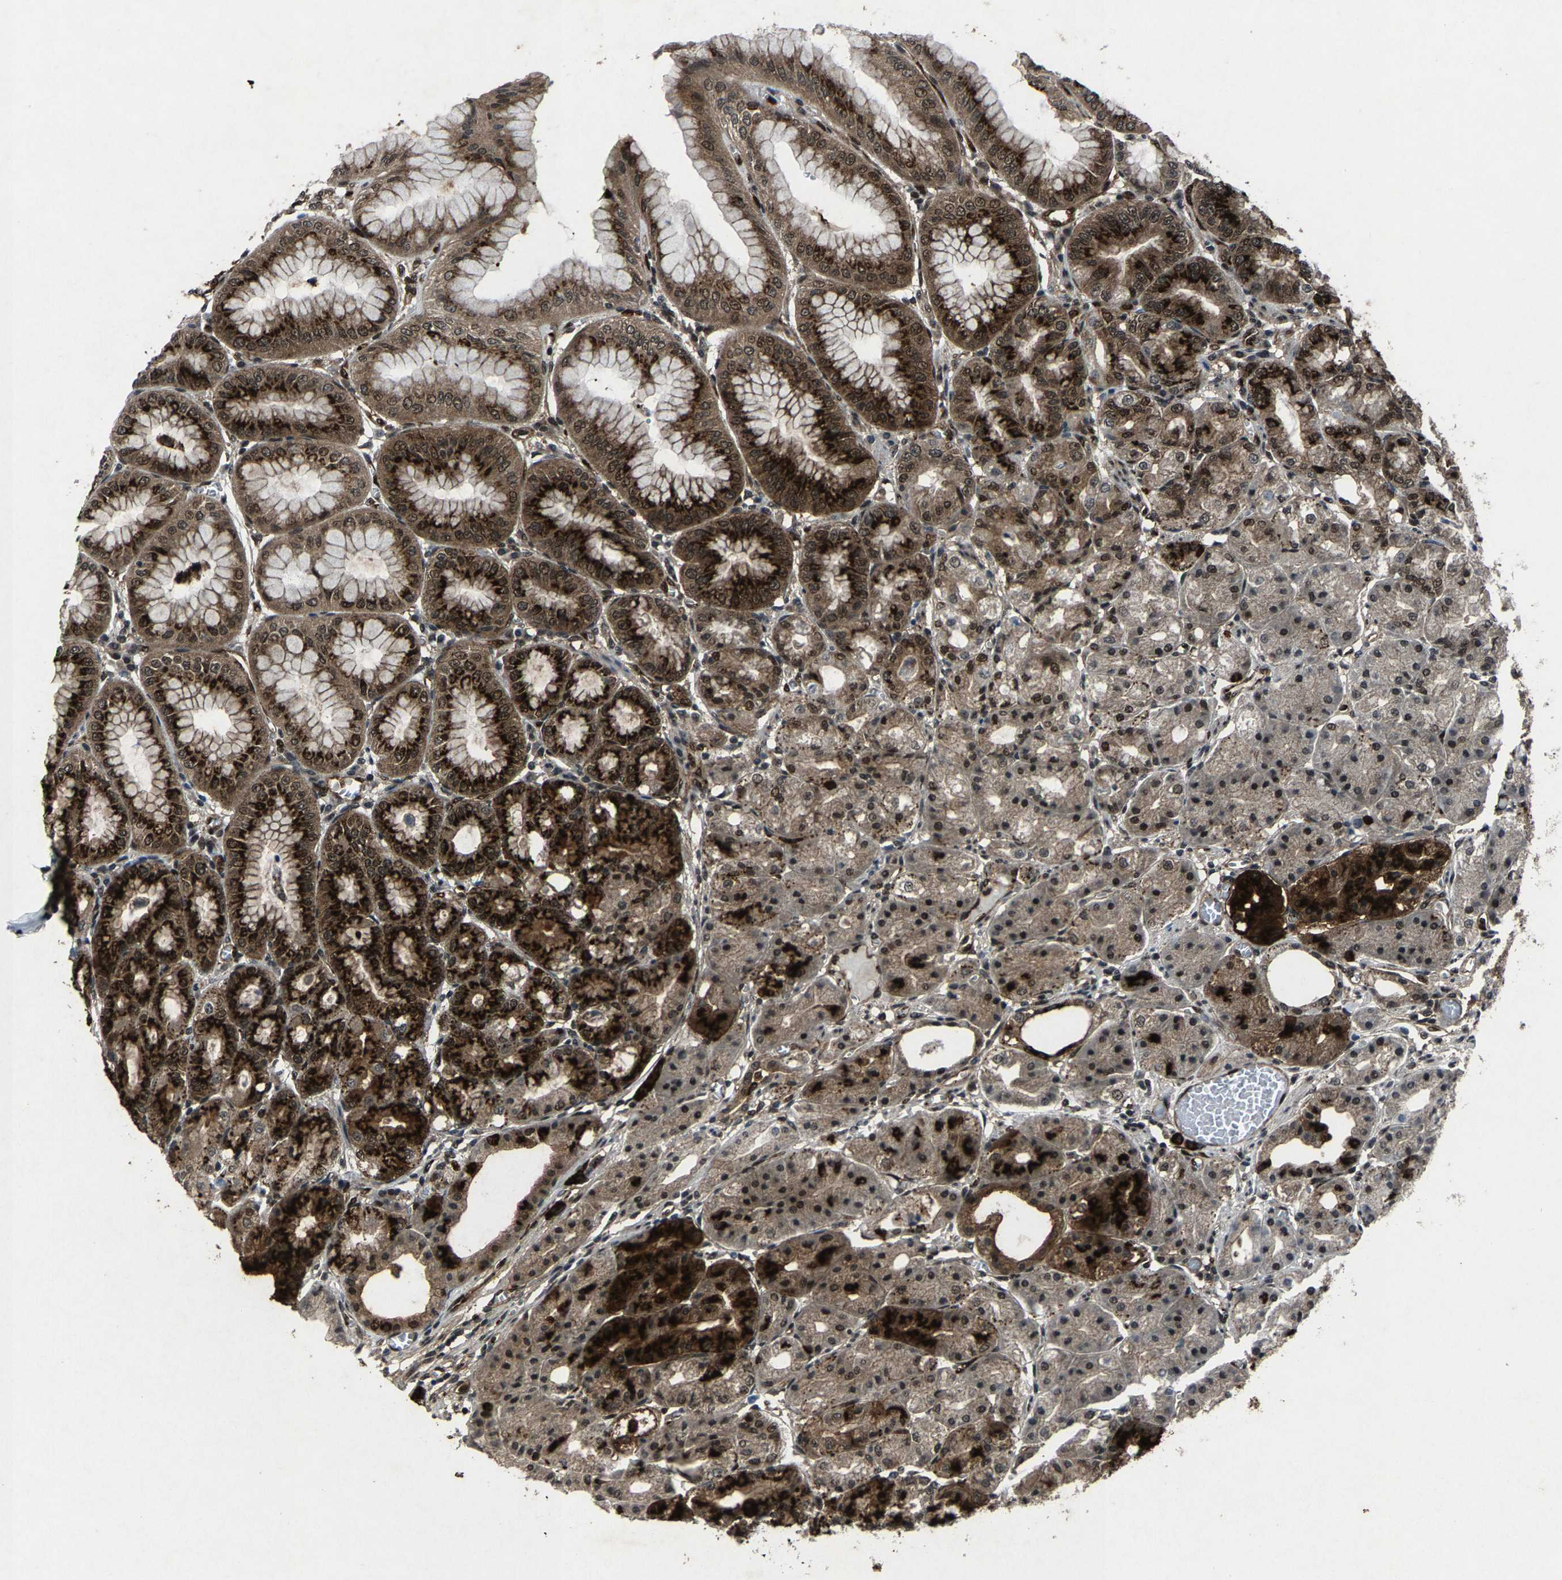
{"staining": {"intensity": "strong", "quantity": ">75%", "location": "cytoplasmic/membranous,nuclear"}, "tissue": "stomach", "cell_type": "Glandular cells", "image_type": "normal", "snomed": [{"axis": "morphology", "description": "Normal tissue, NOS"}, {"axis": "topography", "description": "Stomach, lower"}], "caption": "Stomach stained with DAB immunohistochemistry (IHC) displays high levels of strong cytoplasmic/membranous,nuclear staining in approximately >75% of glandular cells. The staining was performed using DAB to visualize the protein expression in brown, while the nuclei were stained in blue with hematoxylin (Magnification: 20x).", "gene": "ATXN3", "patient": {"sex": "male", "age": 71}}